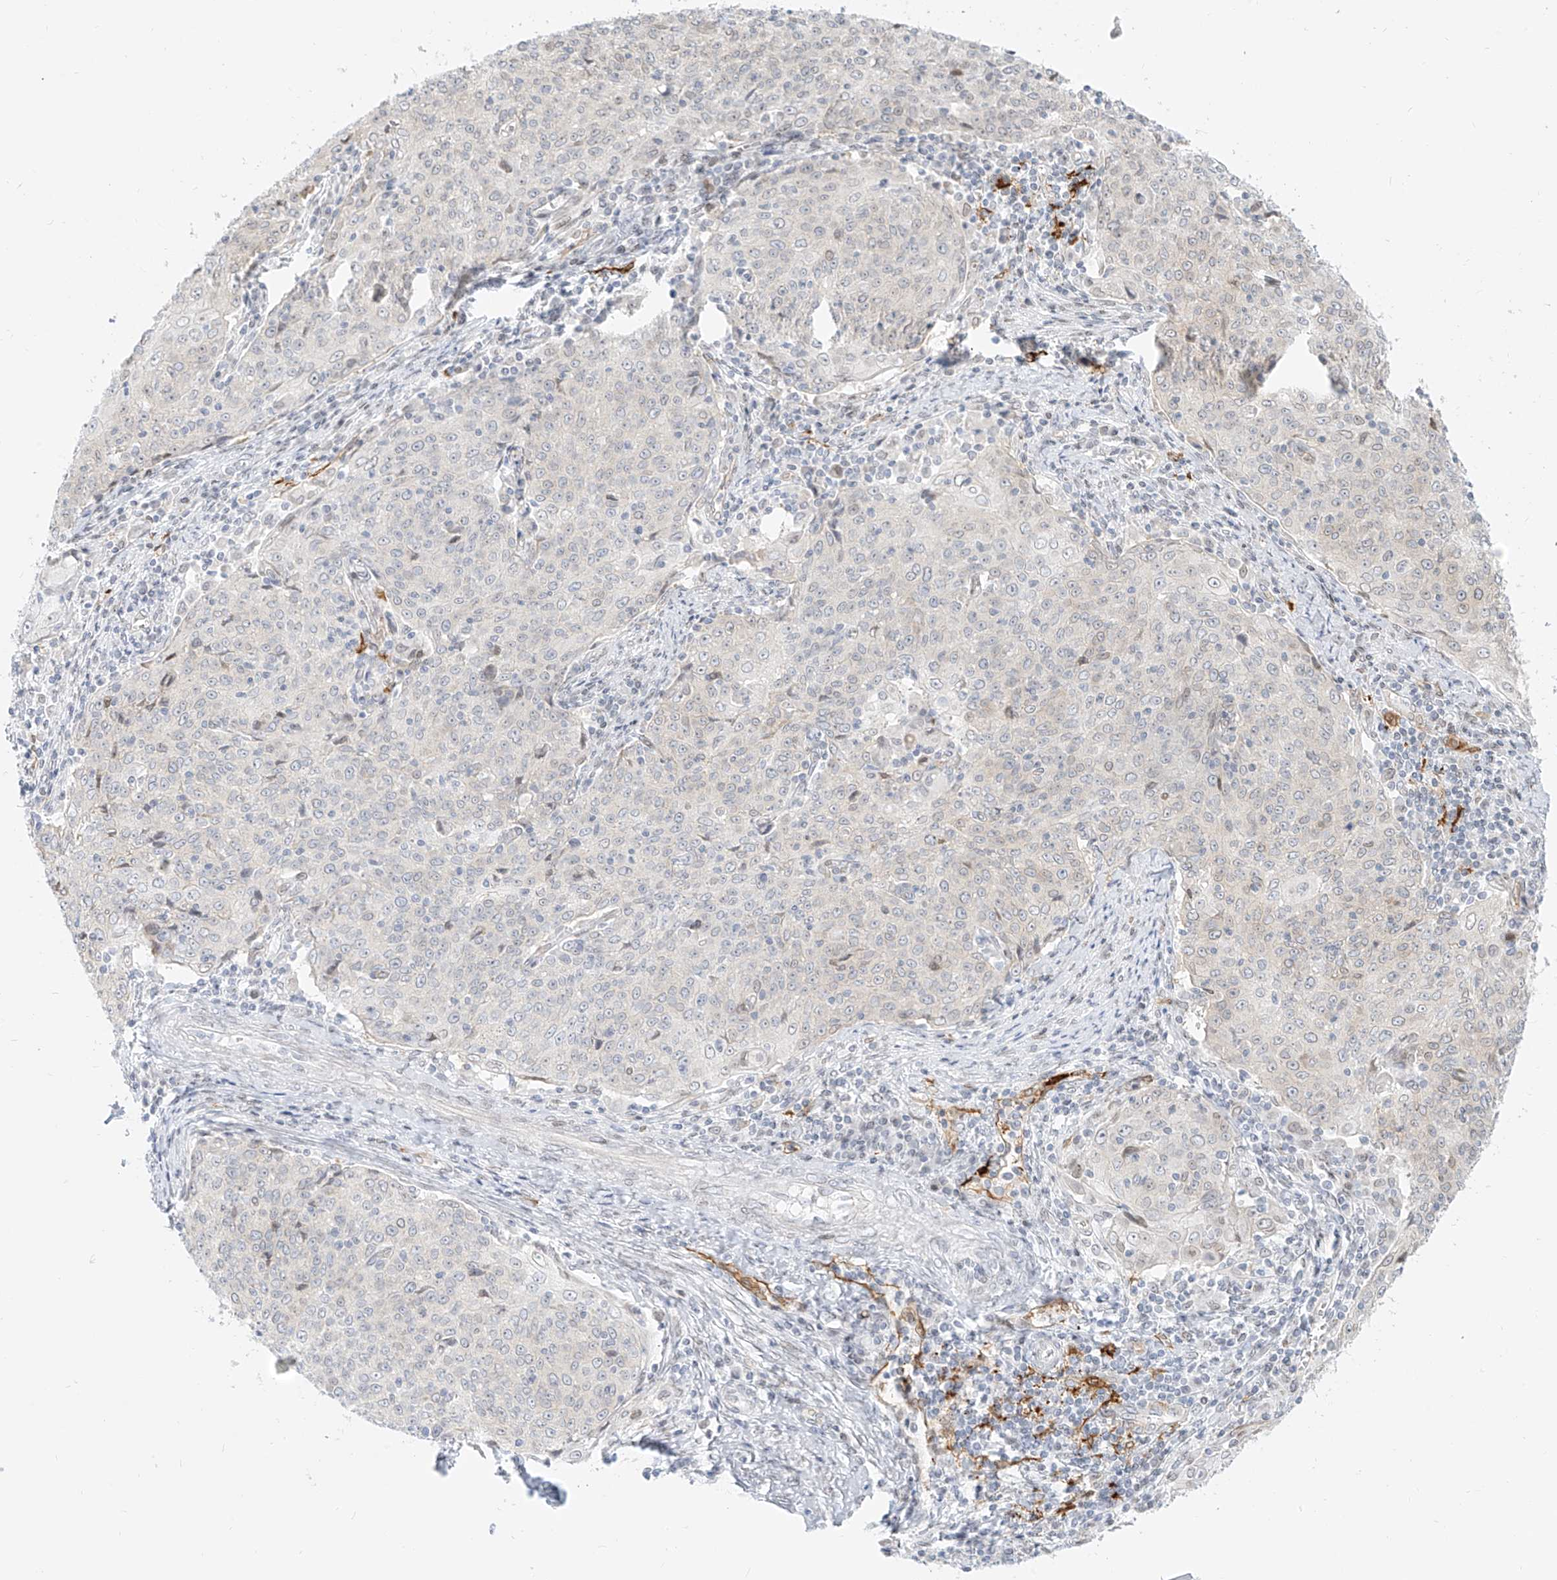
{"staining": {"intensity": "negative", "quantity": "none", "location": "none"}, "tissue": "cervical cancer", "cell_type": "Tumor cells", "image_type": "cancer", "snomed": [{"axis": "morphology", "description": "Squamous cell carcinoma, NOS"}, {"axis": "topography", "description": "Cervix"}], "caption": "A histopathology image of cervical cancer stained for a protein exhibits no brown staining in tumor cells.", "gene": "NHSL1", "patient": {"sex": "female", "age": 48}}